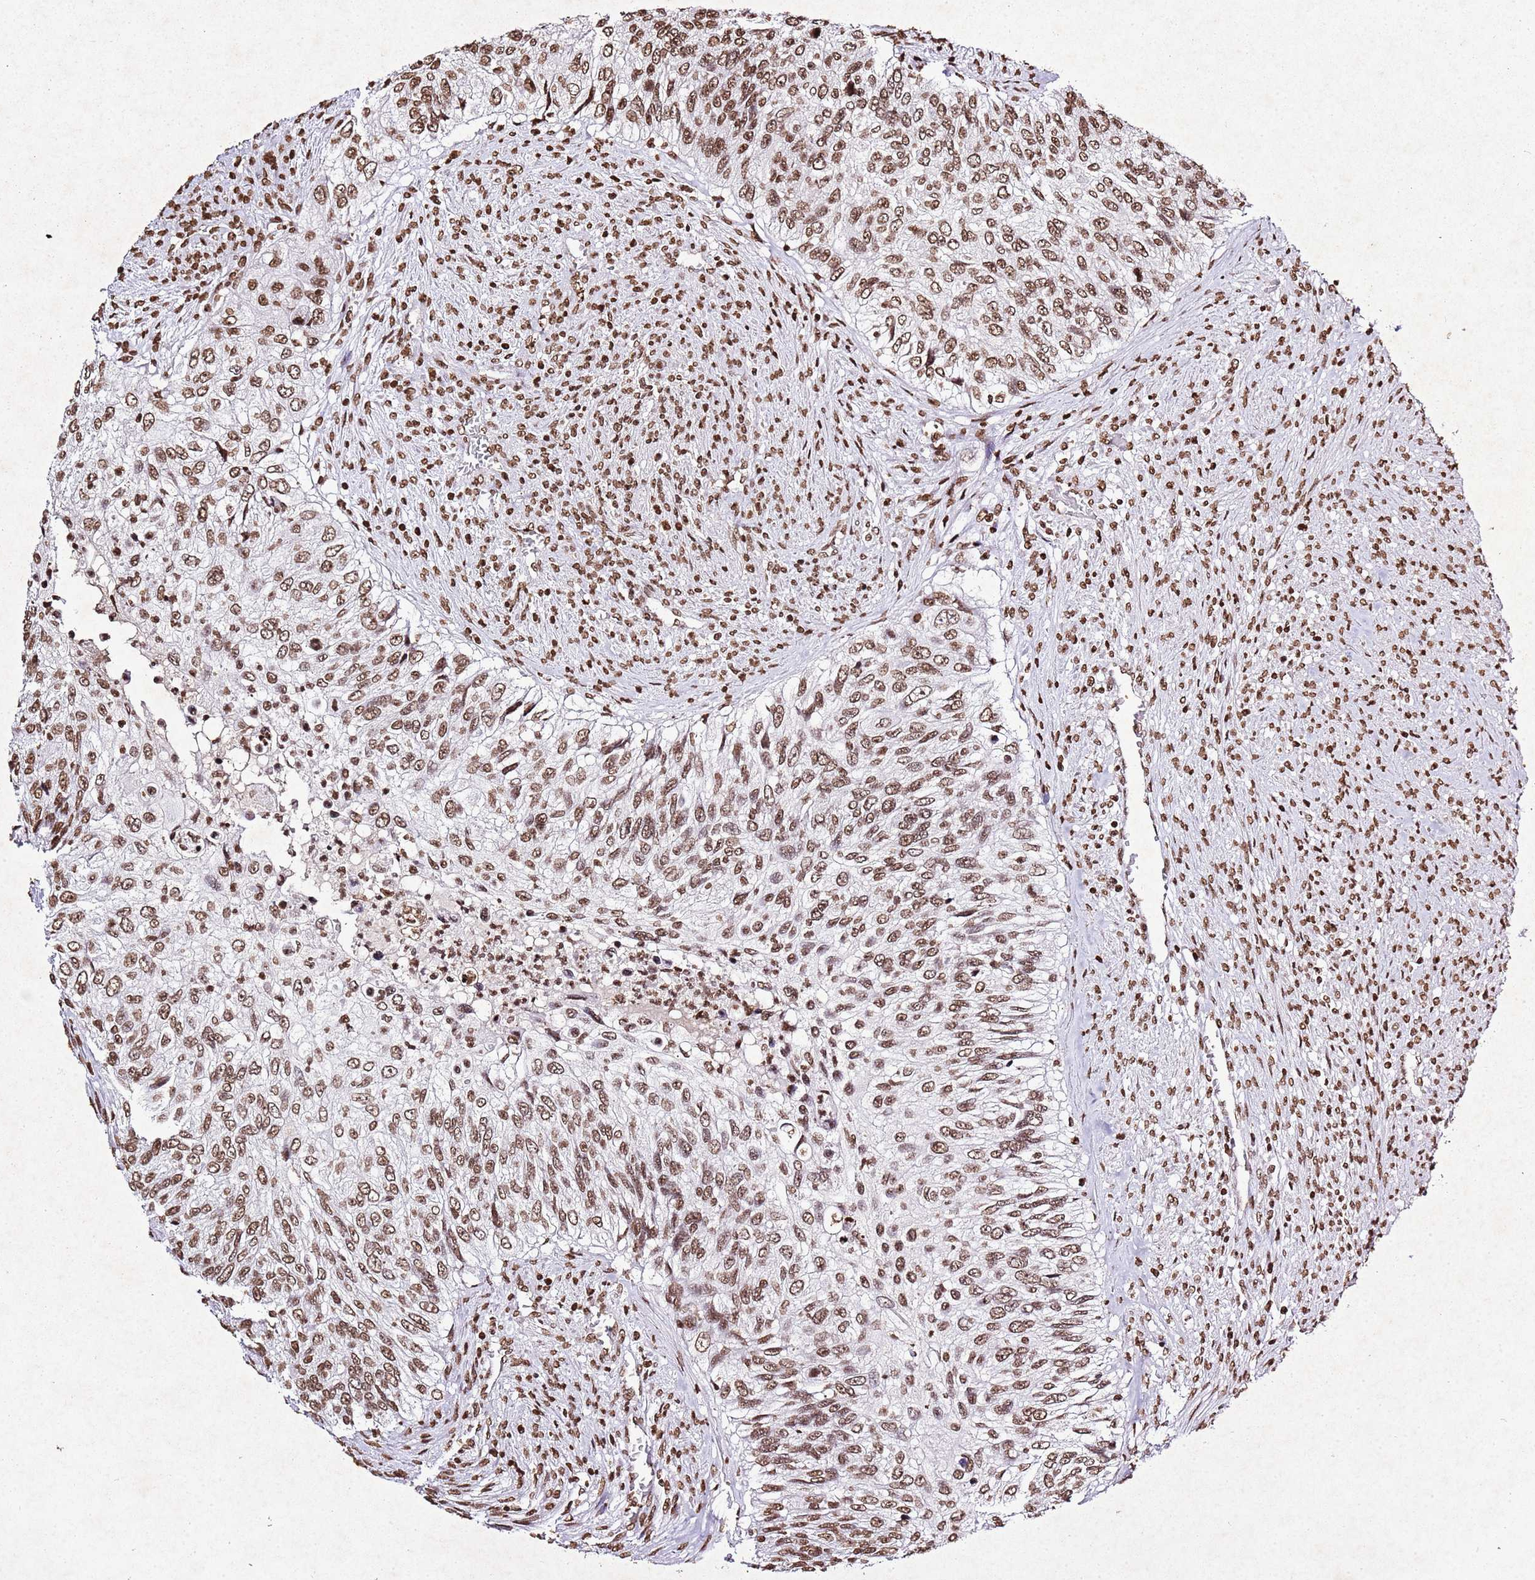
{"staining": {"intensity": "moderate", "quantity": ">75%", "location": "nuclear"}, "tissue": "urothelial cancer", "cell_type": "Tumor cells", "image_type": "cancer", "snomed": [{"axis": "morphology", "description": "Urothelial carcinoma, High grade"}, {"axis": "topography", "description": "Urinary bladder"}], "caption": "Brown immunohistochemical staining in human urothelial carcinoma (high-grade) exhibits moderate nuclear expression in approximately >75% of tumor cells. Using DAB (brown) and hematoxylin (blue) stains, captured at high magnification using brightfield microscopy.", "gene": "BMAL1", "patient": {"sex": "female", "age": 60}}